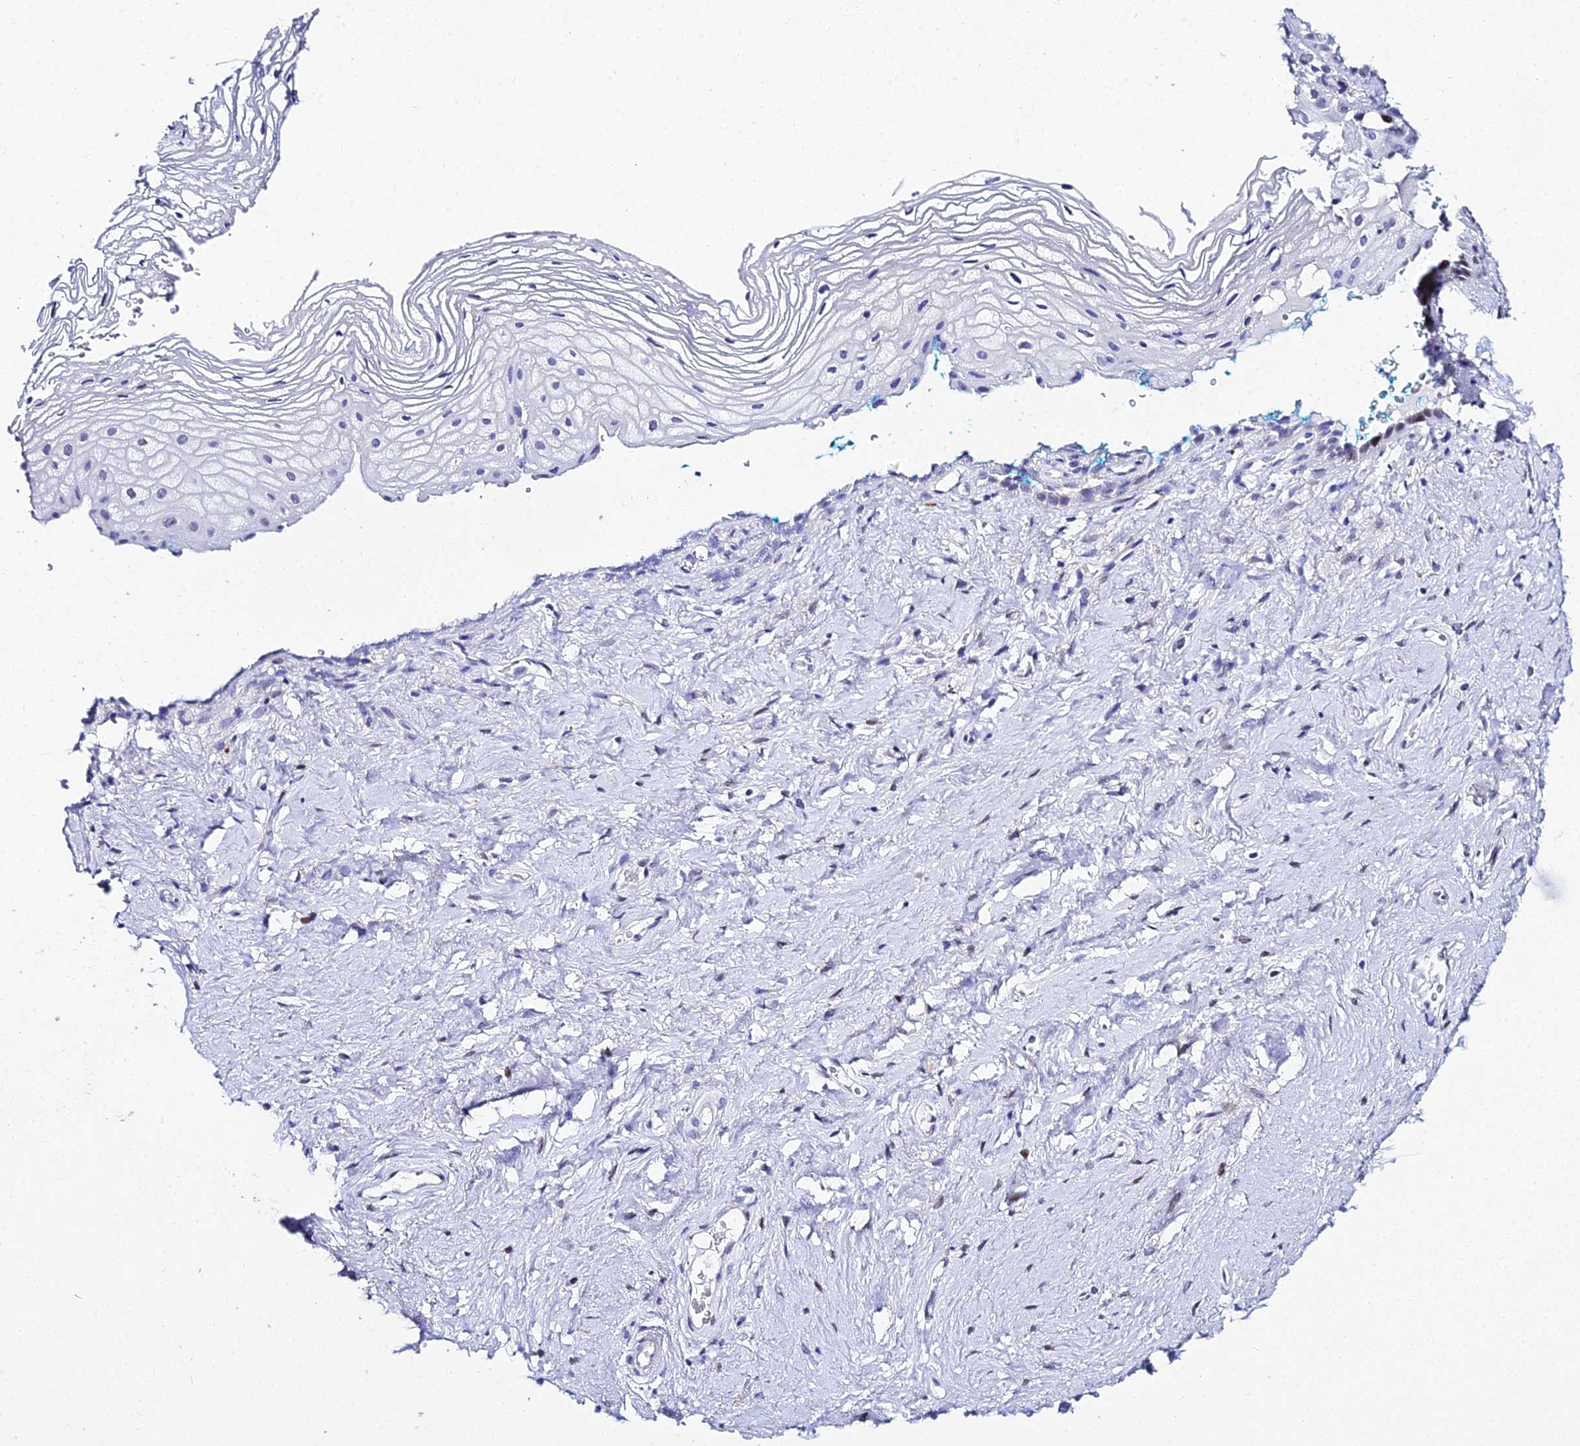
{"staining": {"intensity": "moderate", "quantity": "<25%", "location": "nuclear"}, "tissue": "vagina", "cell_type": "Squamous epithelial cells", "image_type": "normal", "snomed": [{"axis": "morphology", "description": "Normal tissue, NOS"}, {"axis": "morphology", "description": "Adenocarcinoma, NOS"}, {"axis": "topography", "description": "Rectum"}, {"axis": "topography", "description": "Vagina"}], "caption": "This histopathology image reveals IHC staining of normal human vagina, with low moderate nuclear staining in approximately <25% of squamous epithelial cells.", "gene": "POFUT2", "patient": {"sex": "female", "age": 71}}